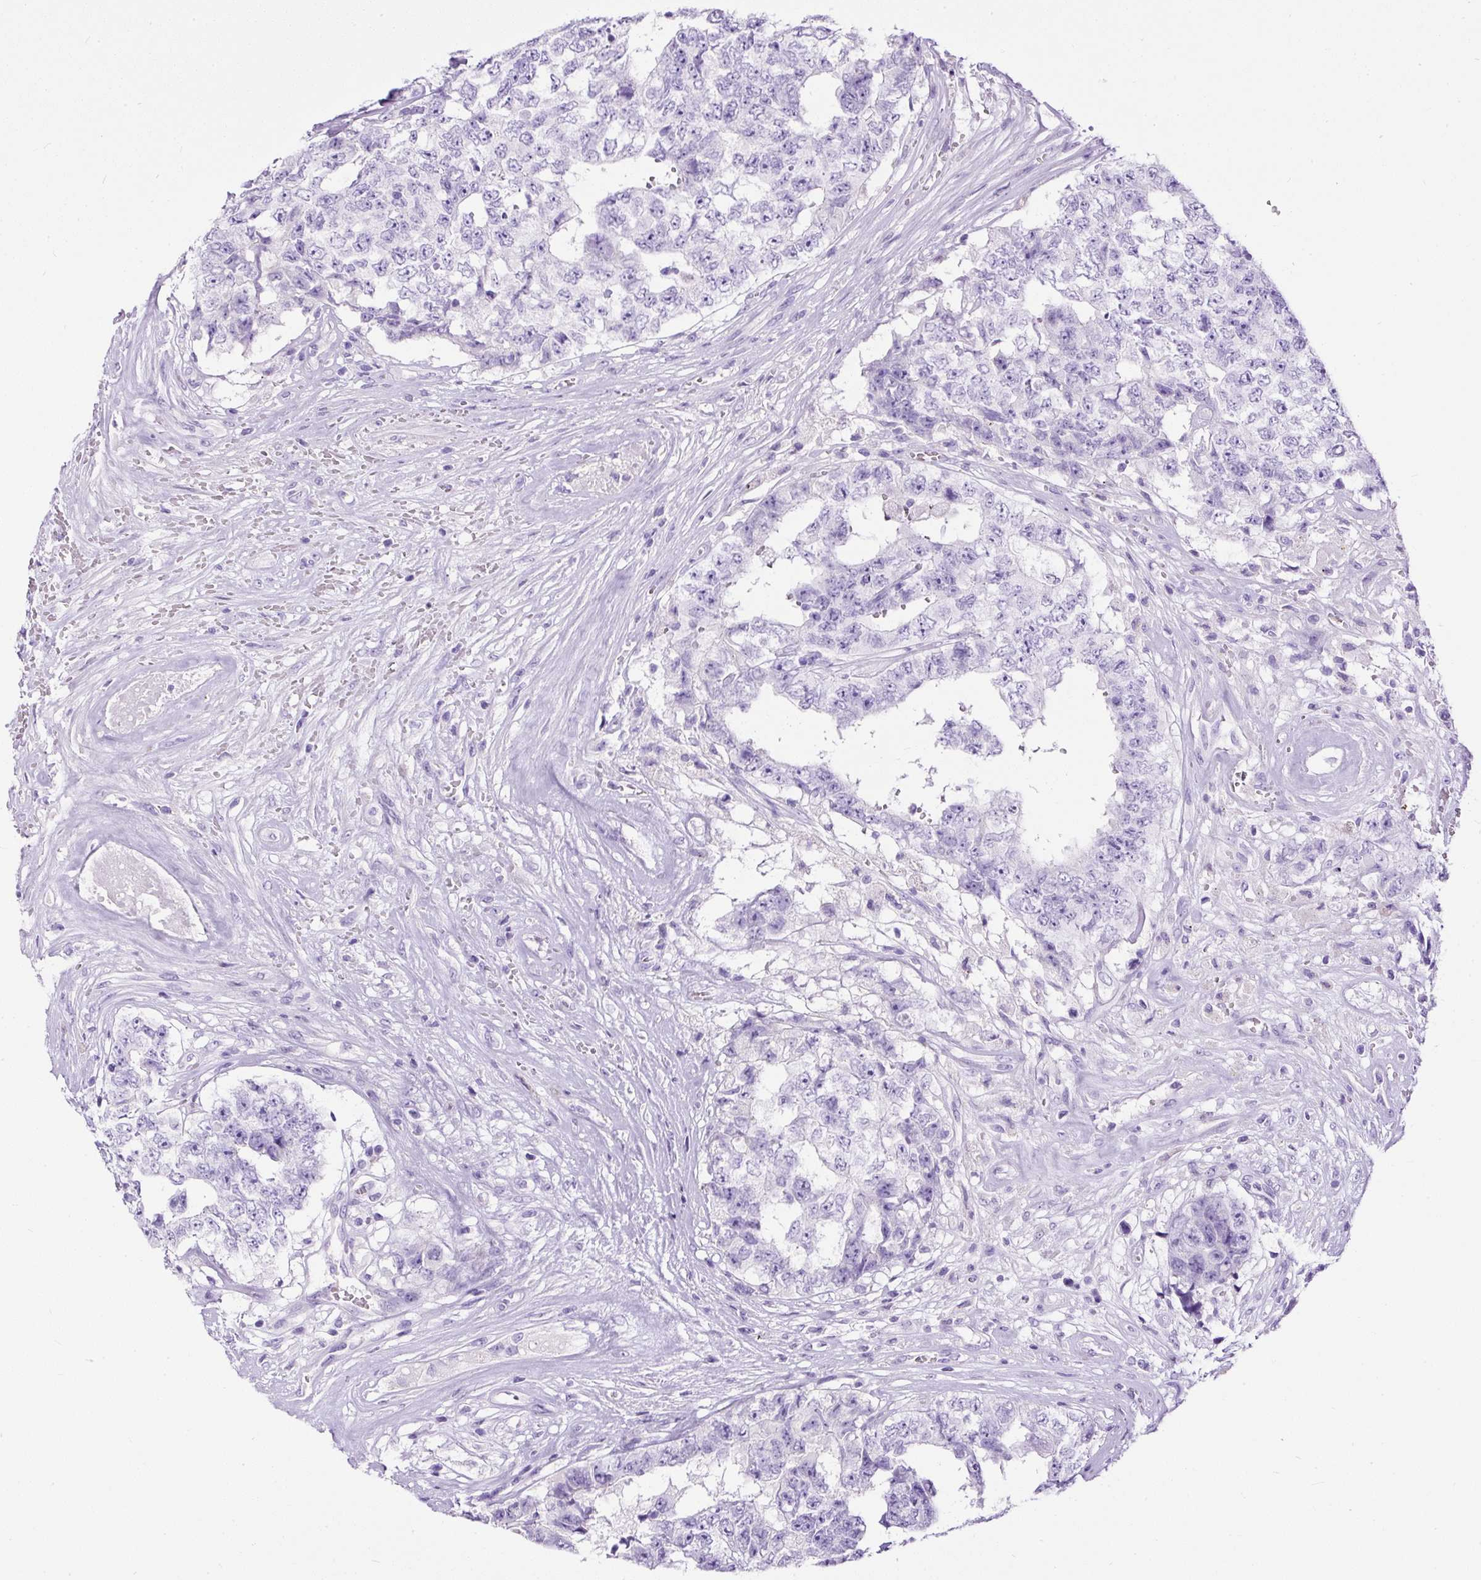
{"staining": {"intensity": "negative", "quantity": "none", "location": "none"}, "tissue": "testis cancer", "cell_type": "Tumor cells", "image_type": "cancer", "snomed": [{"axis": "morphology", "description": "Normal tissue, NOS"}, {"axis": "morphology", "description": "Carcinoma, Embryonal, NOS"}, {"axis": "topography", "description": "Testis"}, {"axis": "topography", "description": "Epididymis"}], "caption": "Immunohistochemistry of human testis cancer demonstrates no staining in tumor cells.", "gene": "STOX2", "patient": {"sex": "male", "age": 25}}